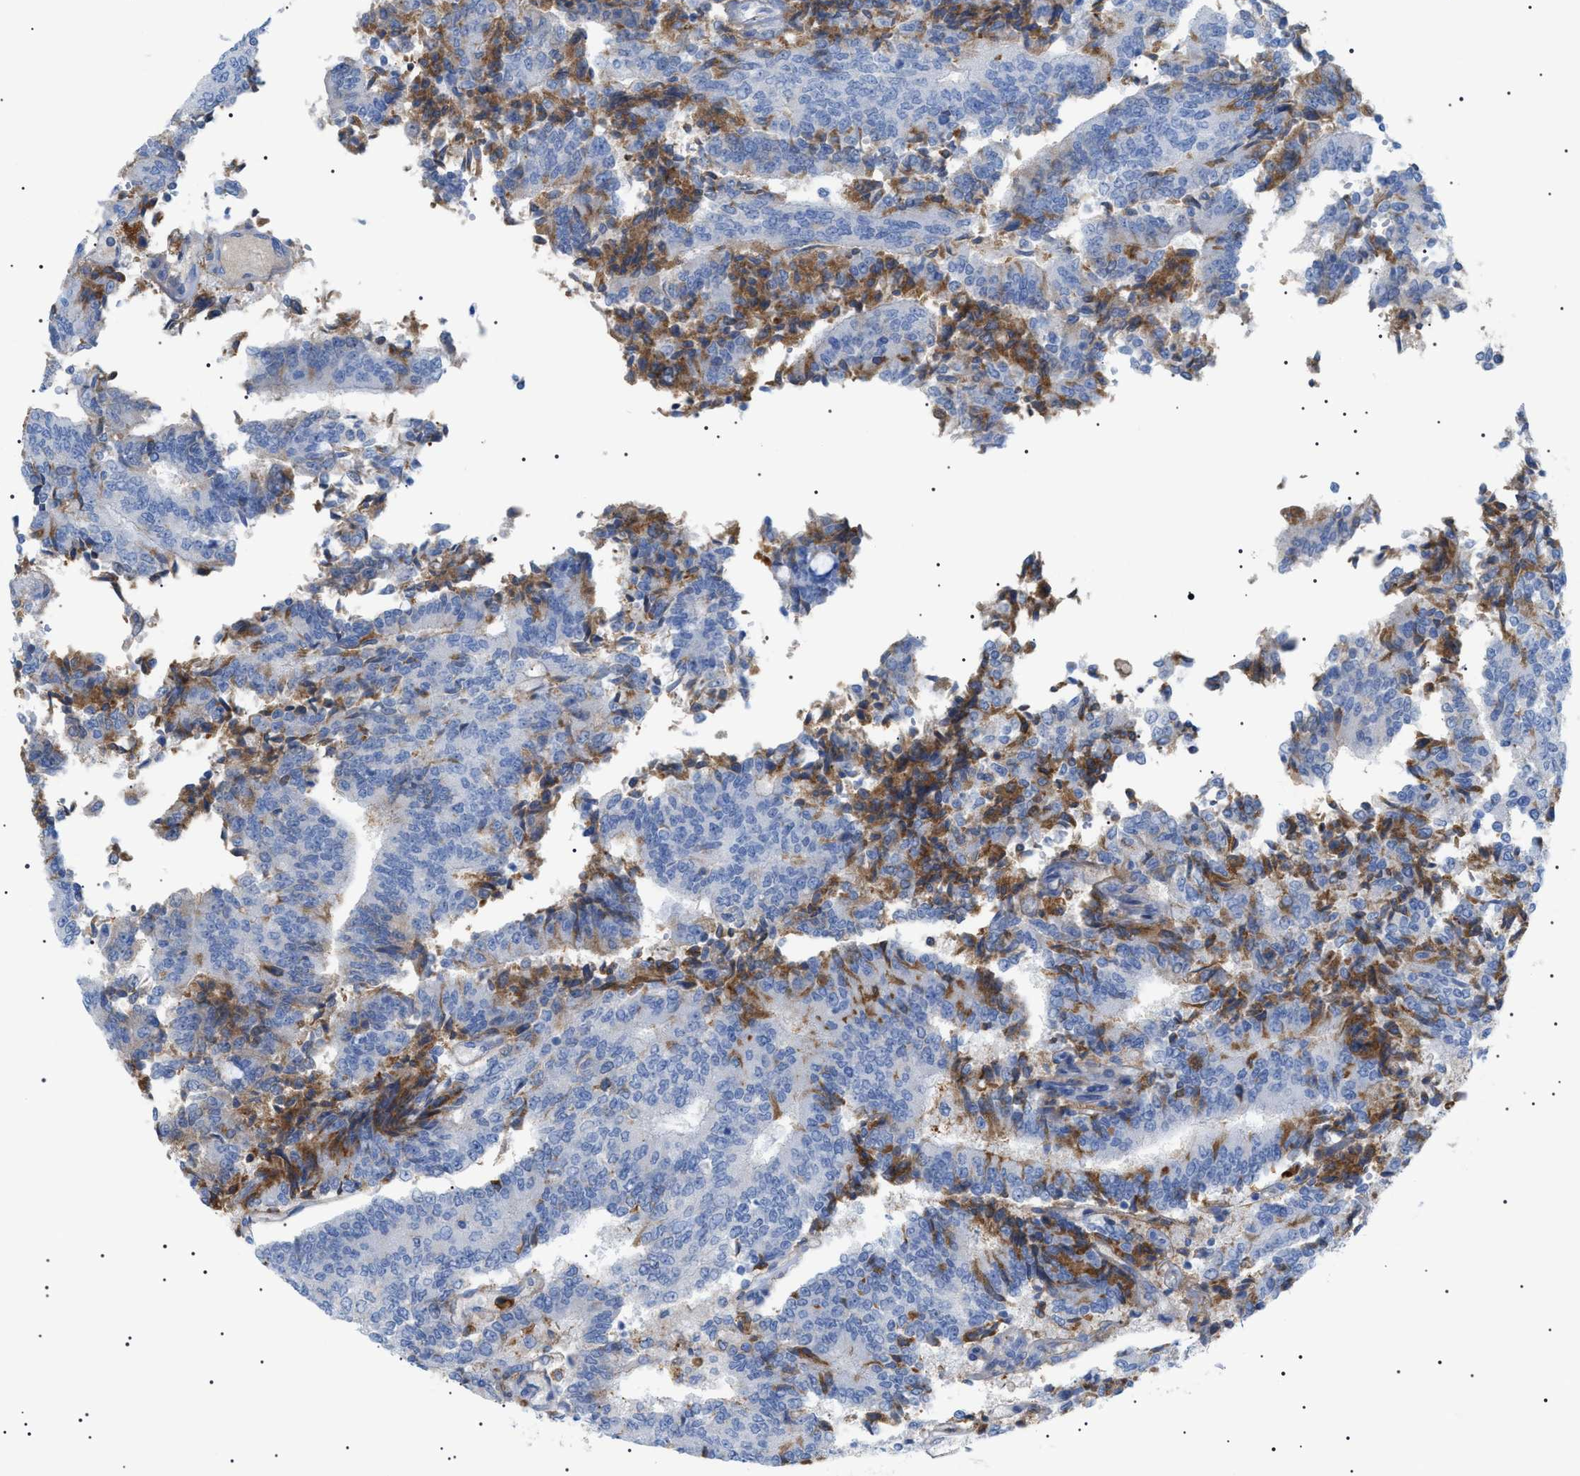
{"staining": {"intensity": "moderate", "quantity": "<25%", "location": "cytoplasmic/membranous"}, "tissue": "prostate cancer", "cell_type": "Tumor cells", "image_type": "cancer", "snomed": [{"axis": "morphology", "description": "Normal tissue, NOS"}, {"axis": "morphology", "description": "Adenocarcinoma, High grade"}, {"axis": "topography", "description": "Prostate"}, {"axis": "topography", "description": "Seminal veicle"}], "caption": "An immunohistochemistry histopathology image of neoplastic tissue is shown. Protein staining in brown highlights moderate cytoplasmic/membranous positivity in prostate high-grade adenocarcinoma within tumor cells. (DAB (3,3'-diaminobenzidine) IHC with brightfield microscopy, high magnification).", "gene": "LPA", "patient": {"sex": "male", "age": 55}}